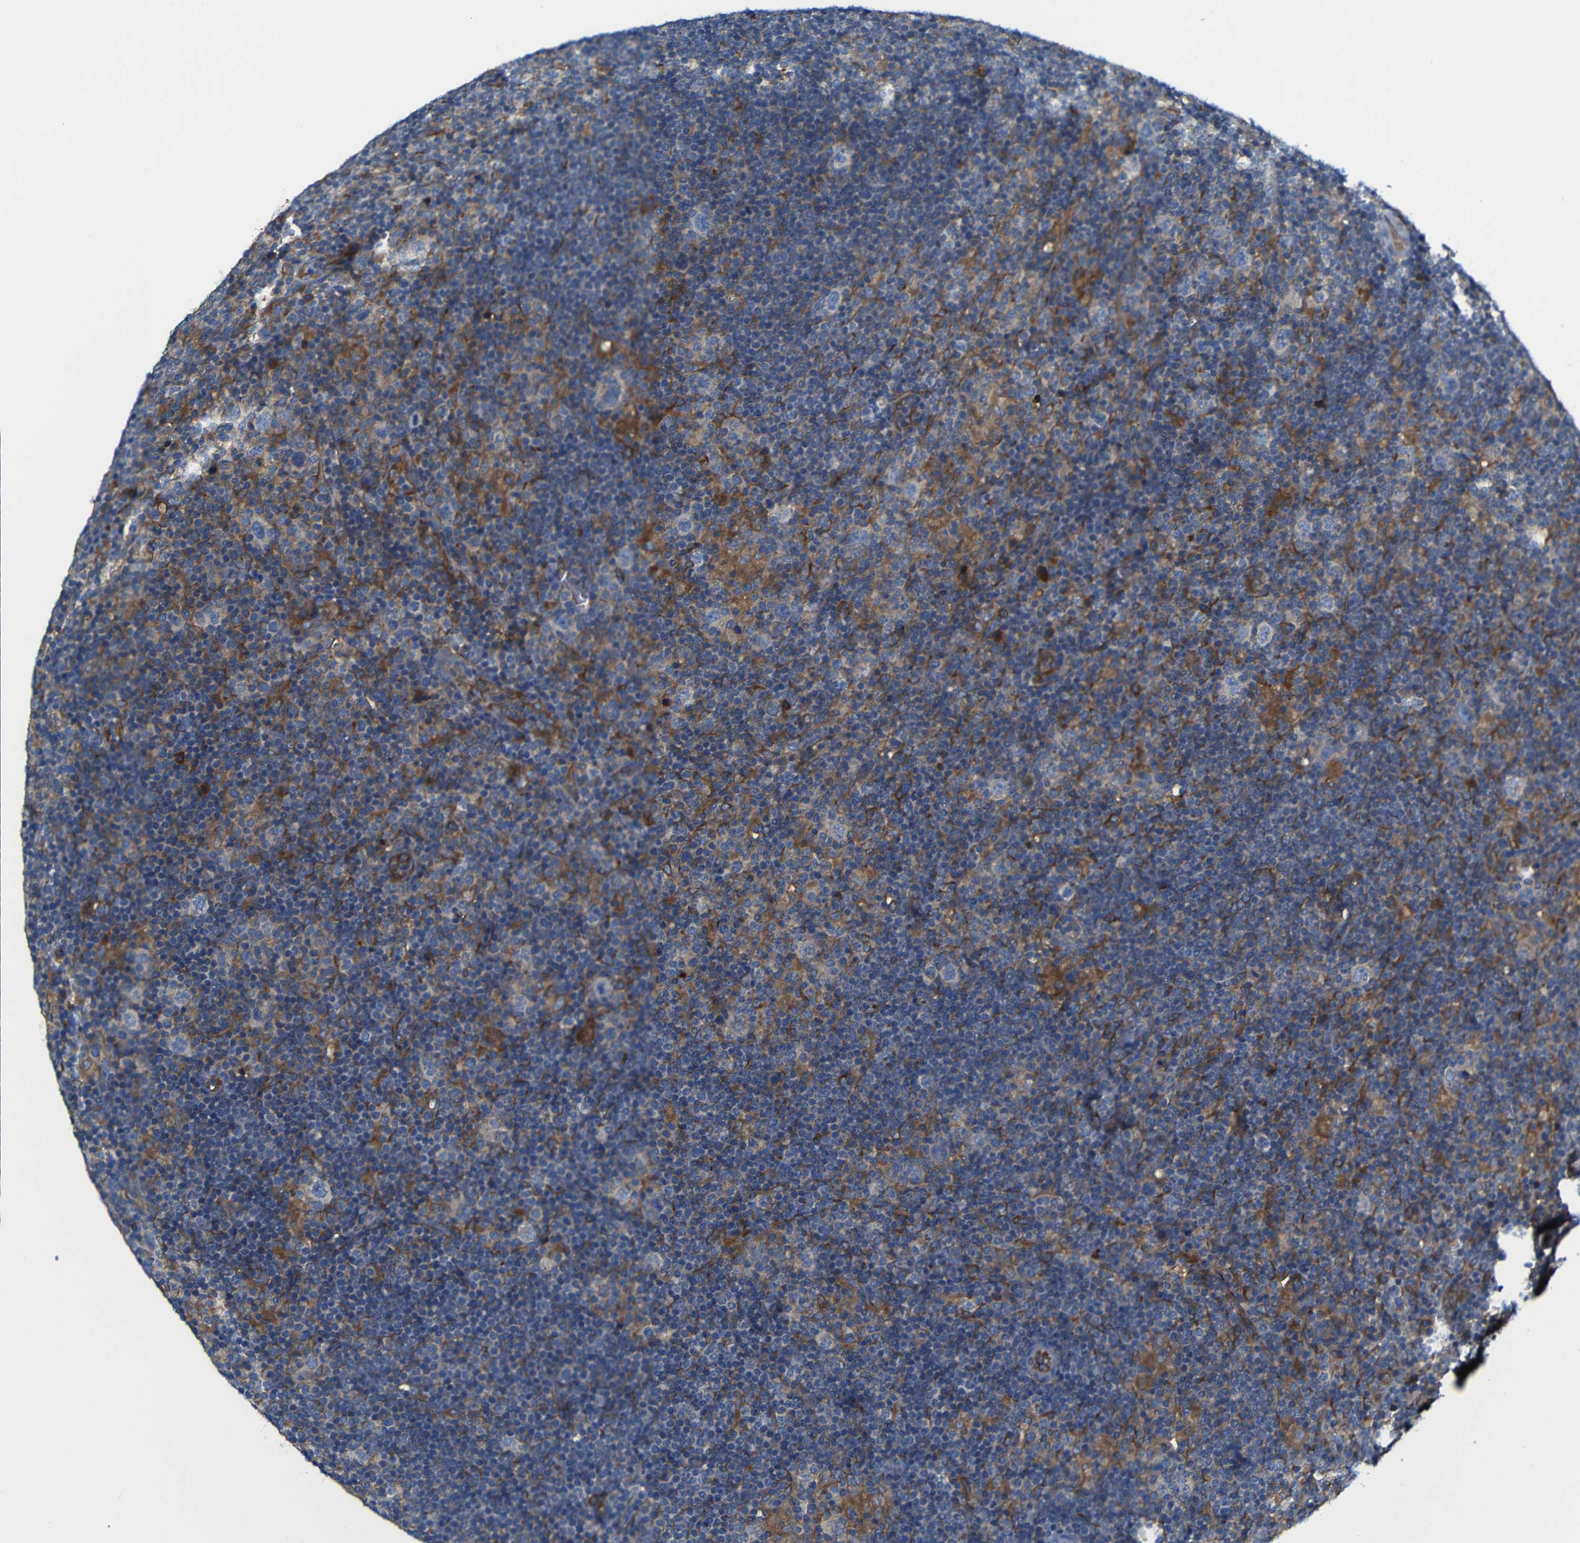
{"staining": {"intensity": "negative", "quantity": "none", "location": "none"}, "tissue": "lymphoma", "cell_type": "Tumor cells", "image_type": "cancer", "snomed": [{"axis": "morphology", "description": "Hodgkin's disease, NOS"}, {"axis": "topography", "description": "Lymph node"}], "caption": "Tumor cells are negative for protein expression in human Hodgkin's disease.", "gene": "CLCC1", "patient": {"sex": "female", "age": 57}}